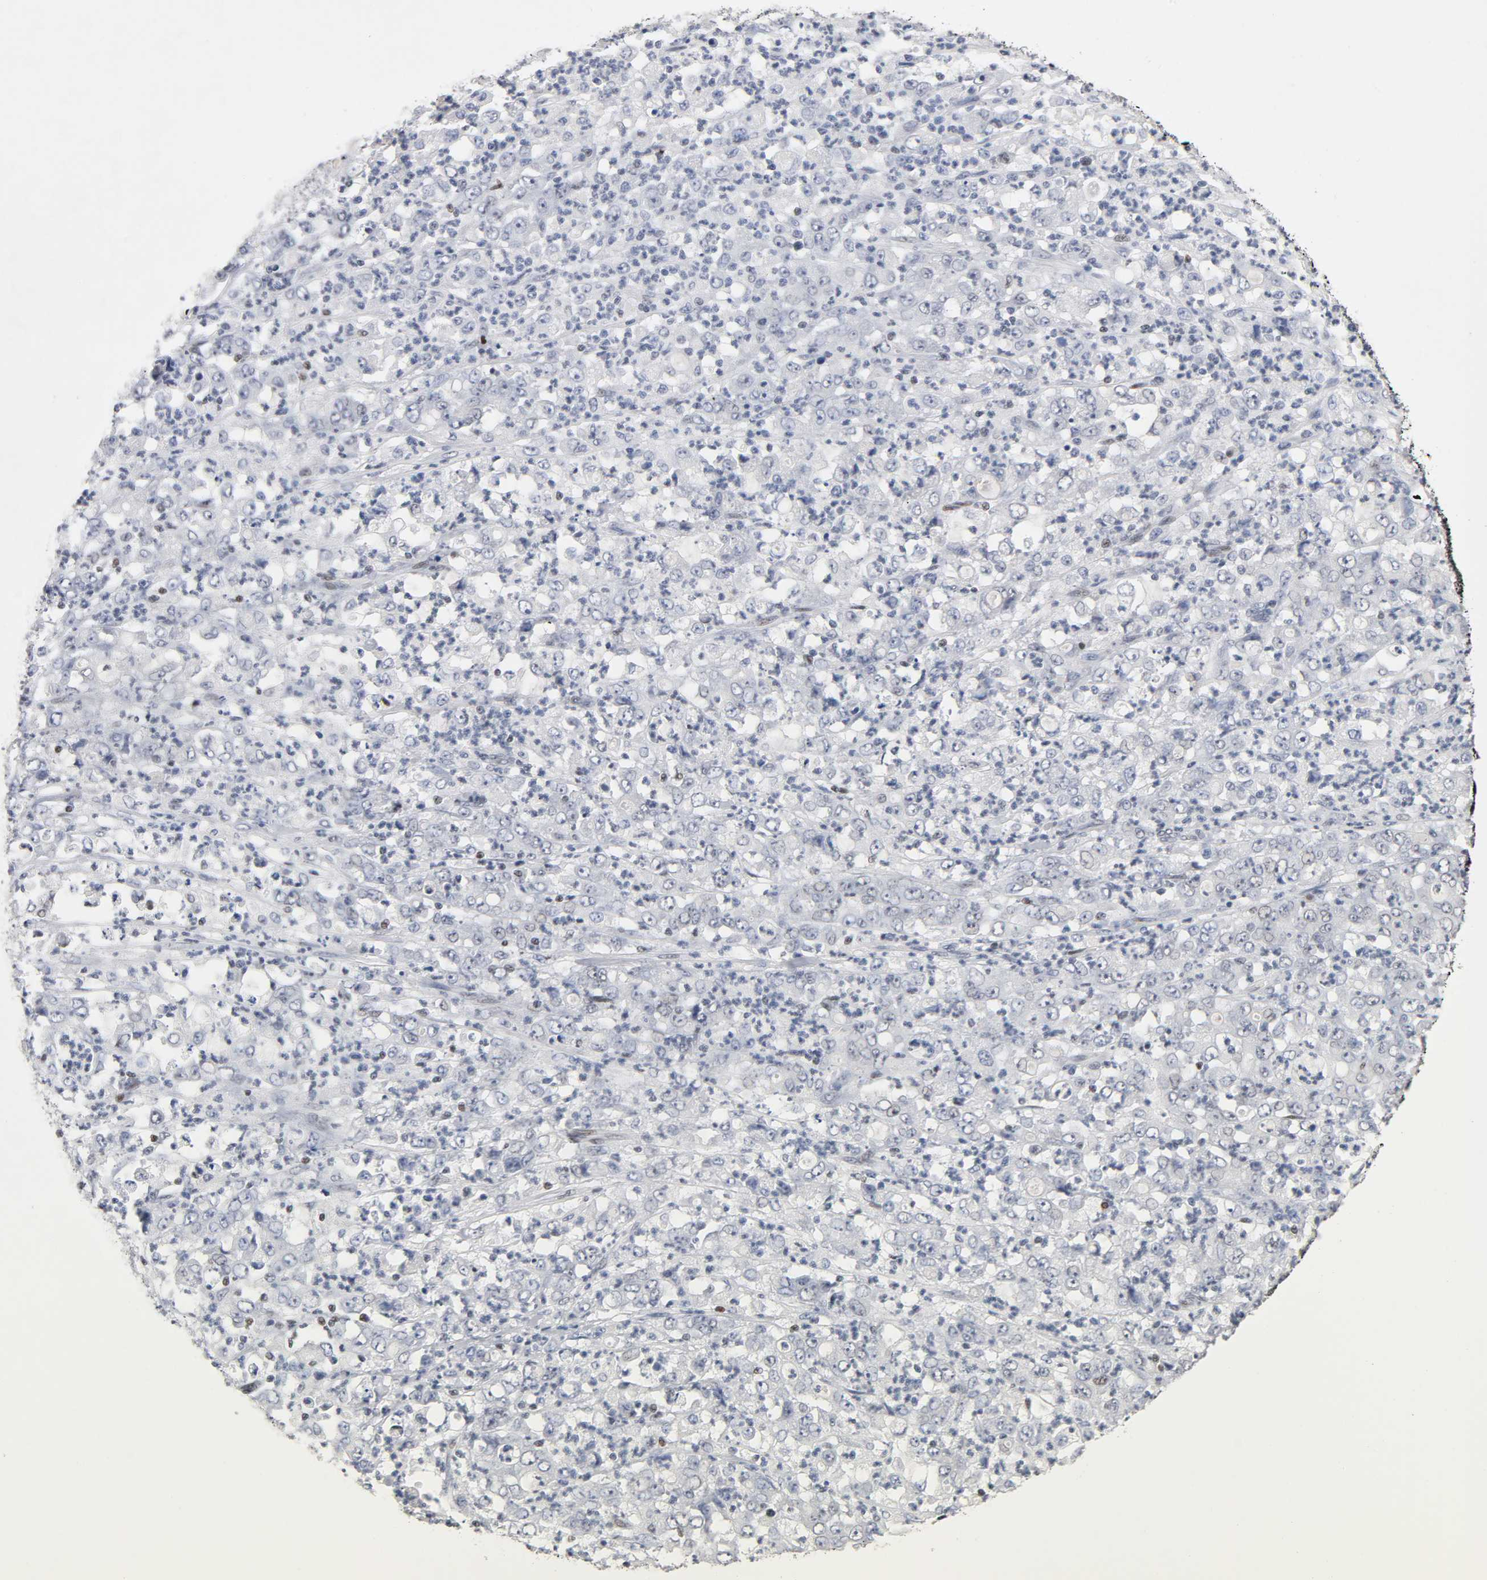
{"staining": {"intensity": "negative", "quantity": "none", "location": "none"}, "tissue": "stomach cancer", "cell_type": "Tumor cells", "image_type": "cancer", "snomed": [{"axis": "morphology", "description": "Adenocarcinoma, NOS"}, {"axis": "topography", "description": "Stomach, lower"}], "caption": "The image reveals no significant expression in tumor cells of stomach adenocarcinoma.", "gene": "SP3", "patient": {"sex": "female", "age": 71}}